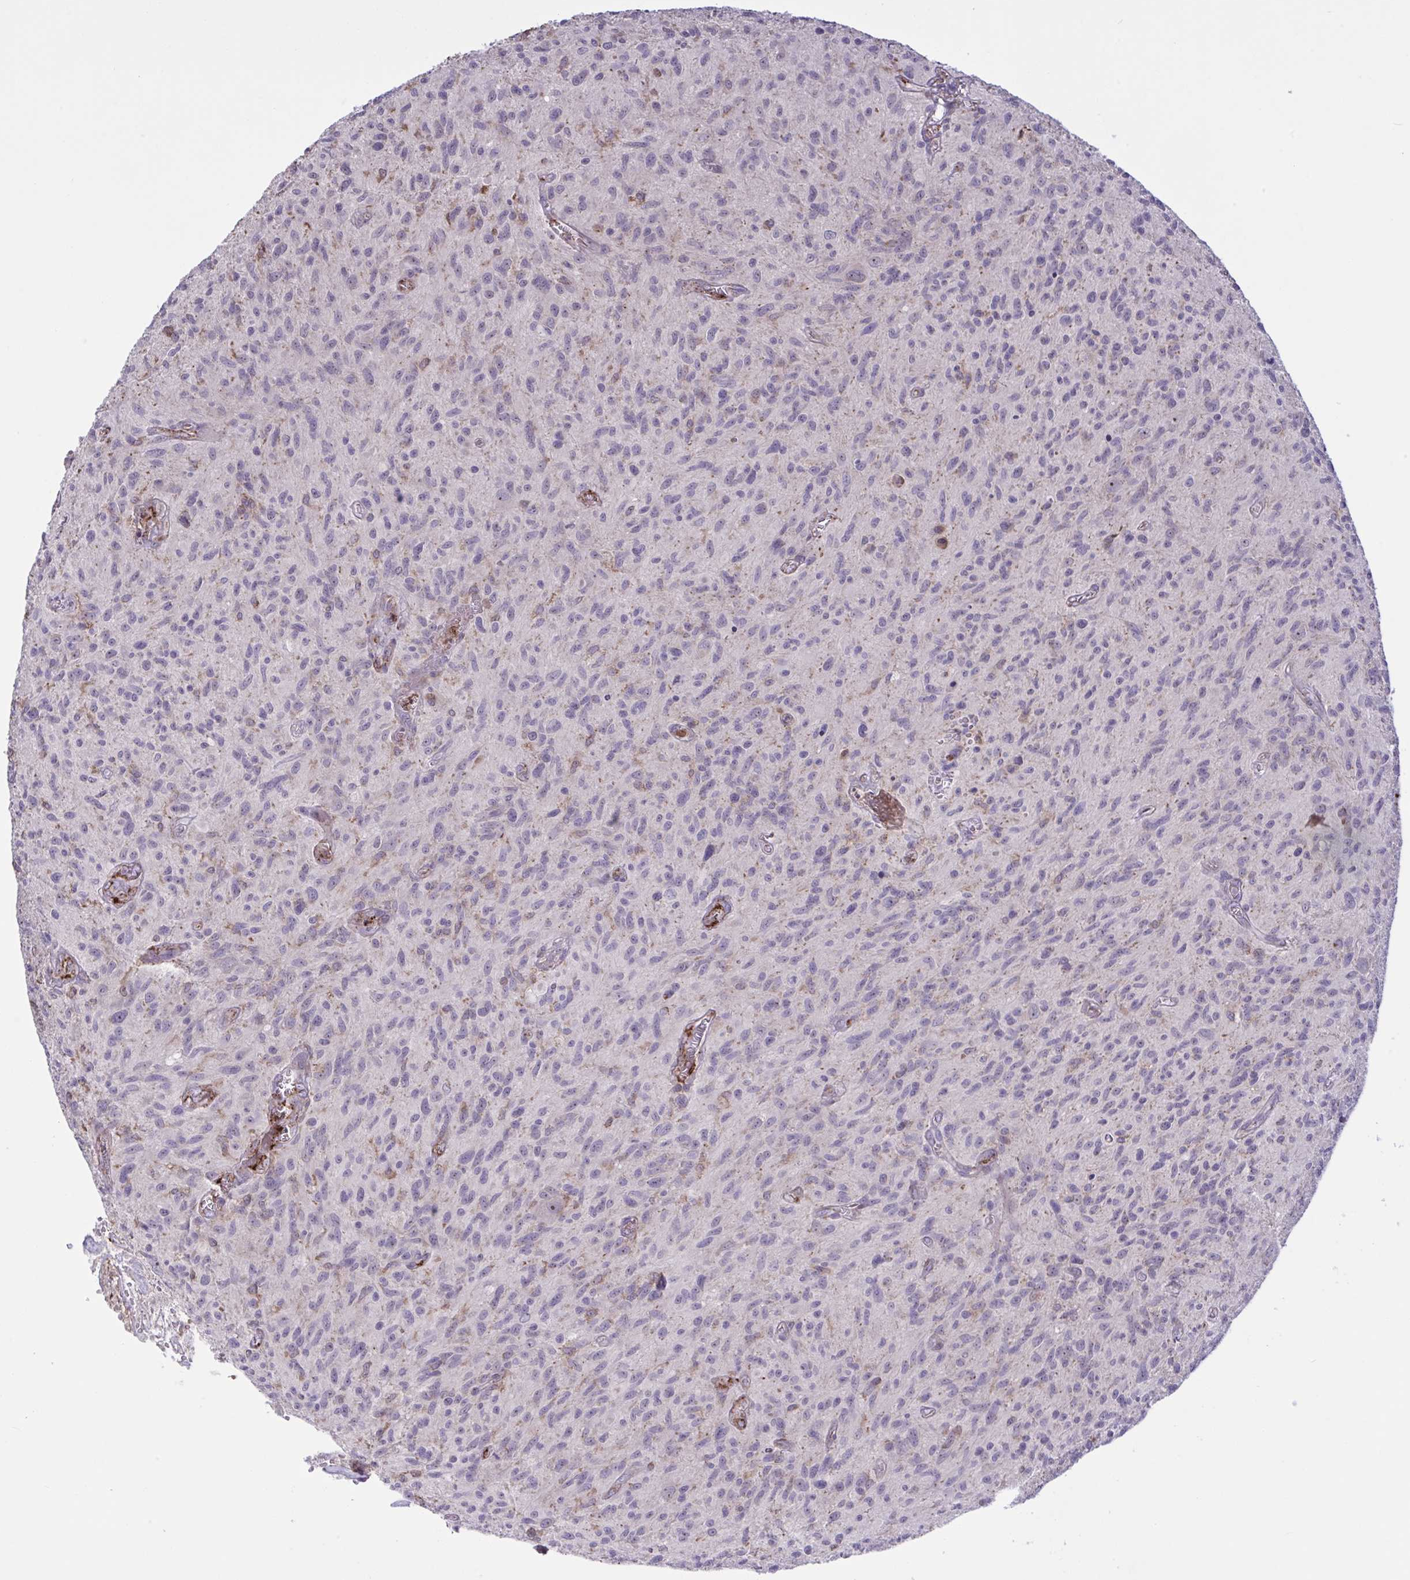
{"staining": {"intensity": "weak", "quantity": "<25%", "location": "cytoplasmic/membranous"}, "tissue": "glioma", "cell_type": "Tumor cells", "image_type": "cancer", "snomed": [{"axis": "morphology", "description": "Glioma, malignant, High grade"}, {"axis": "topography", "description": "Brain"}], "caption": "Photomicrograph shows no significant protein staining in tumor cells of glioma. (Stains: DAB immunohistochemistry (IHC) with hematoxylin counter stain, Microscopy: brightfield microscopy at high magnification).", "gene": "CD101", "patient": {"sex": "male", "age": 75}}